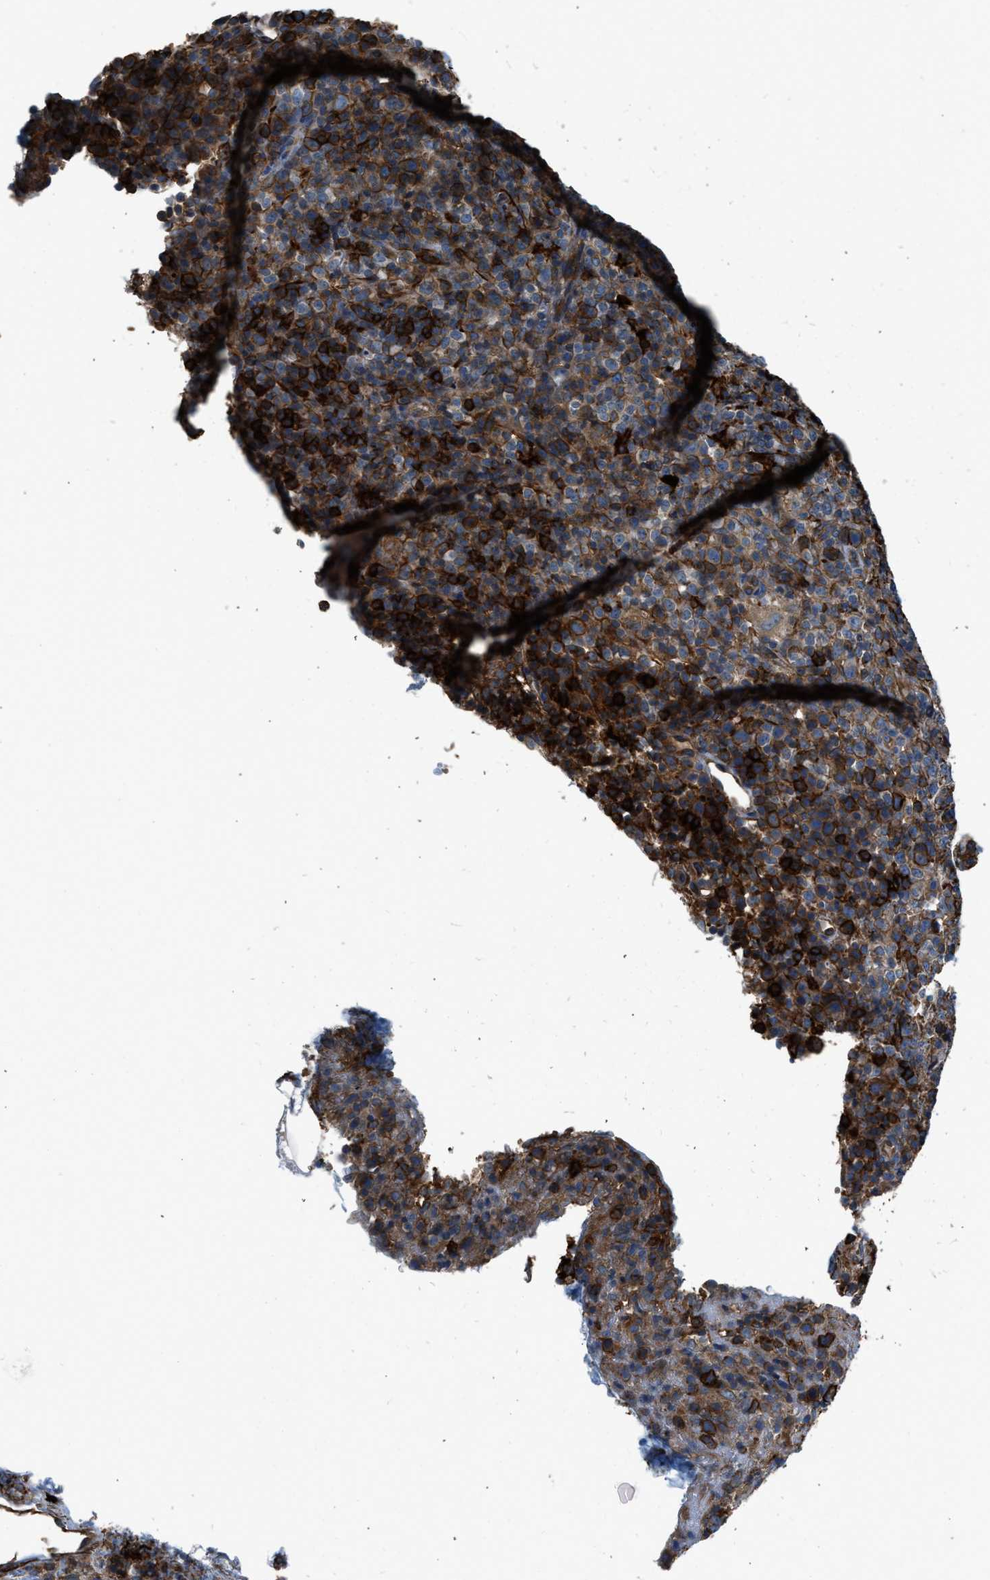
{"staining": {"intensity": "moderate", "quantity": ">75%", "location": "cytoplasmic/membranous"}, "tissue": "lymphoma", "cell_type": "Tumor cells", "image_type": "cancer", "snomed": [{"axis": "morphology", "description": "Malignant lymphoma, non-Hodgkin's type, High grade"}, {"axis": "topography", "description": "Lymph node"}], "caption": "Lymphoma tissue demonstrates moderate cytoplasmic/membranous expression in about >75% of tumor cells", "gene": "LMBR1", "patient": {"sex": "female", "age": 76}}